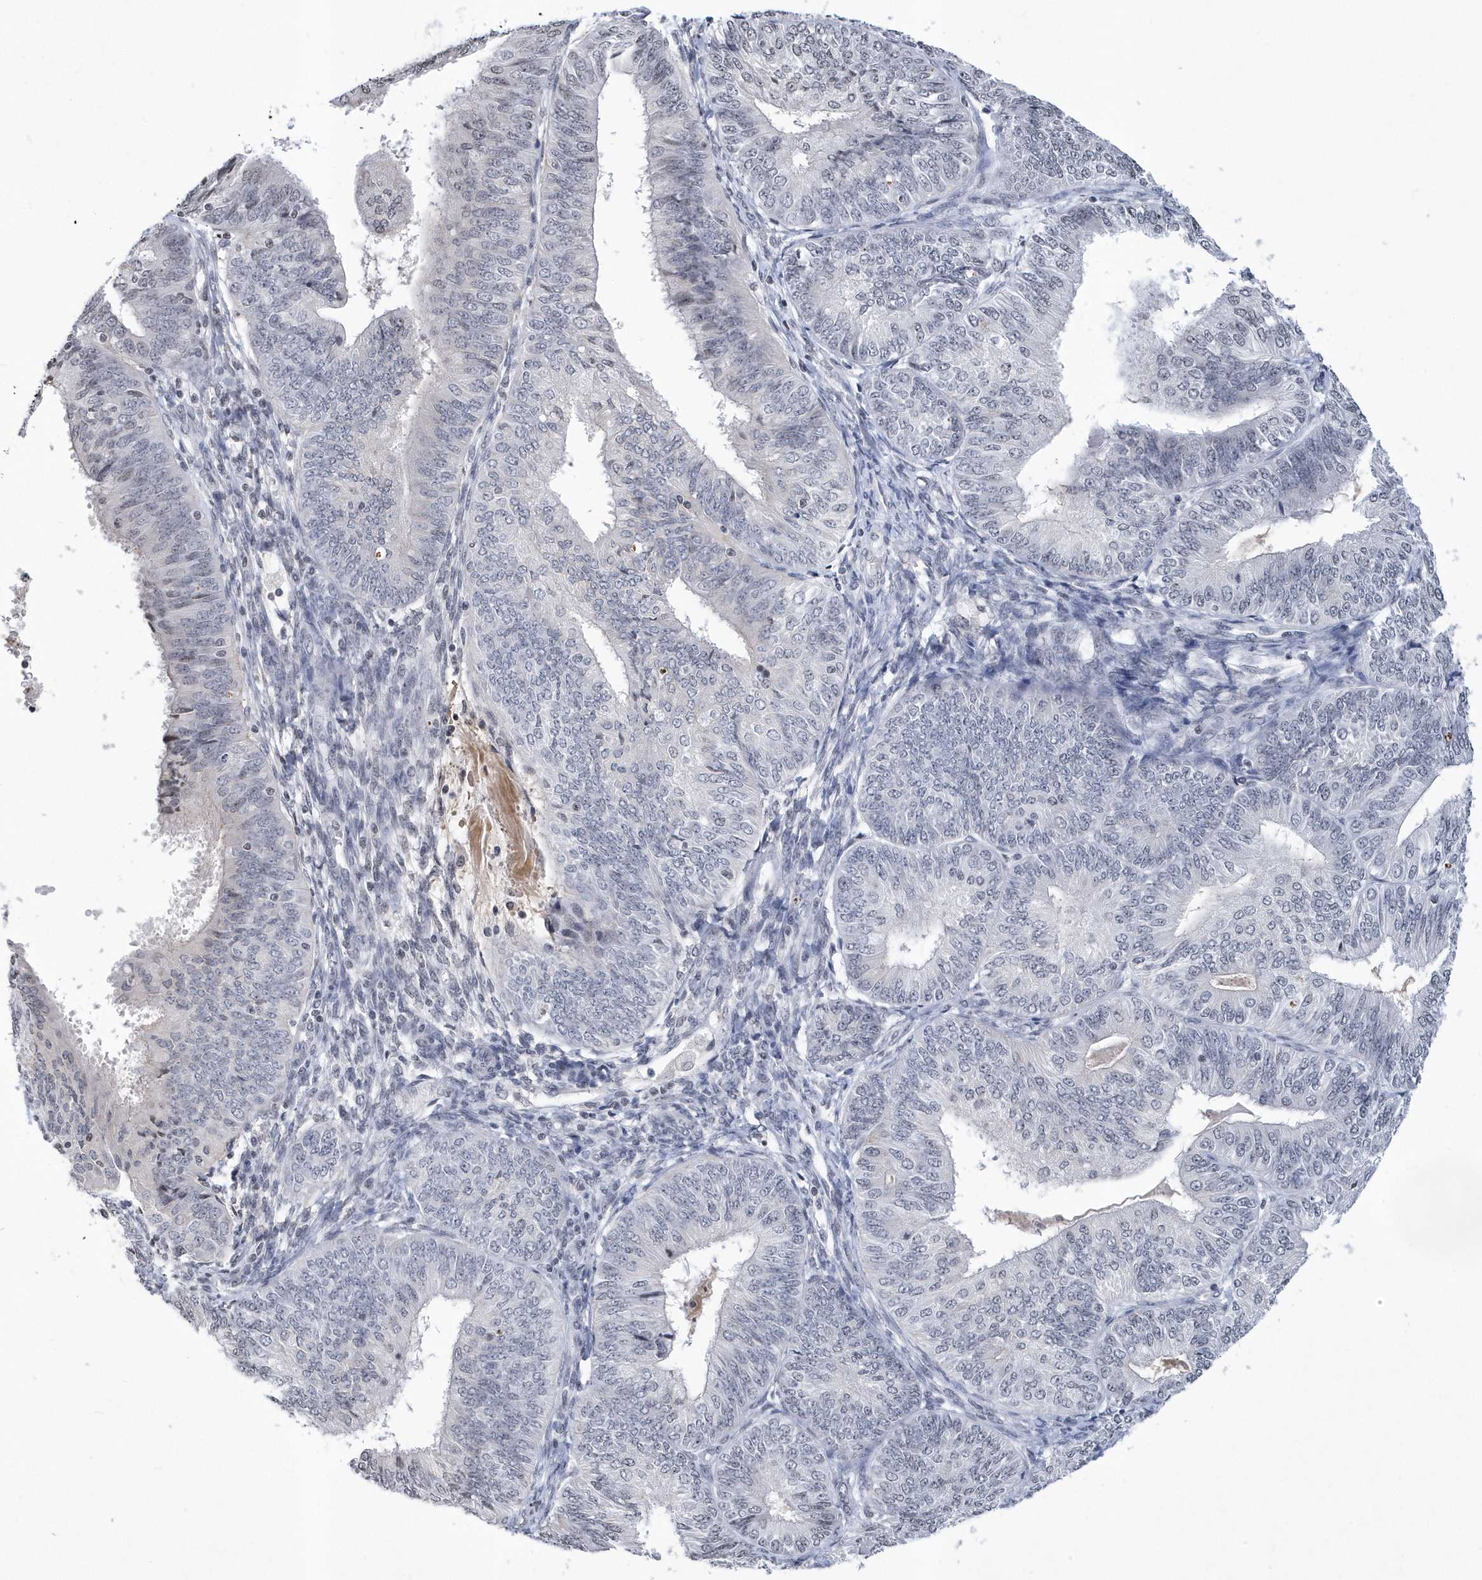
{"staining": {"intensity": "negative", "quantity": "none", "location": "none"}, "tissue": "endometrial cancer", "cell_type": "Tumor cells", "image_type": "cancer", "snomed": [{"axis": "morphology", "description": "Adenocarcinoma, NOS"}, {"axis": "topography", "description": "Endometrium"}], "caption": "Endometrial adenocarcinoma stained for a protein using IHC reveals no staining tumor cells.", "gene": "VWA5B2", "patient": {"sex": "female", "age": 58}}